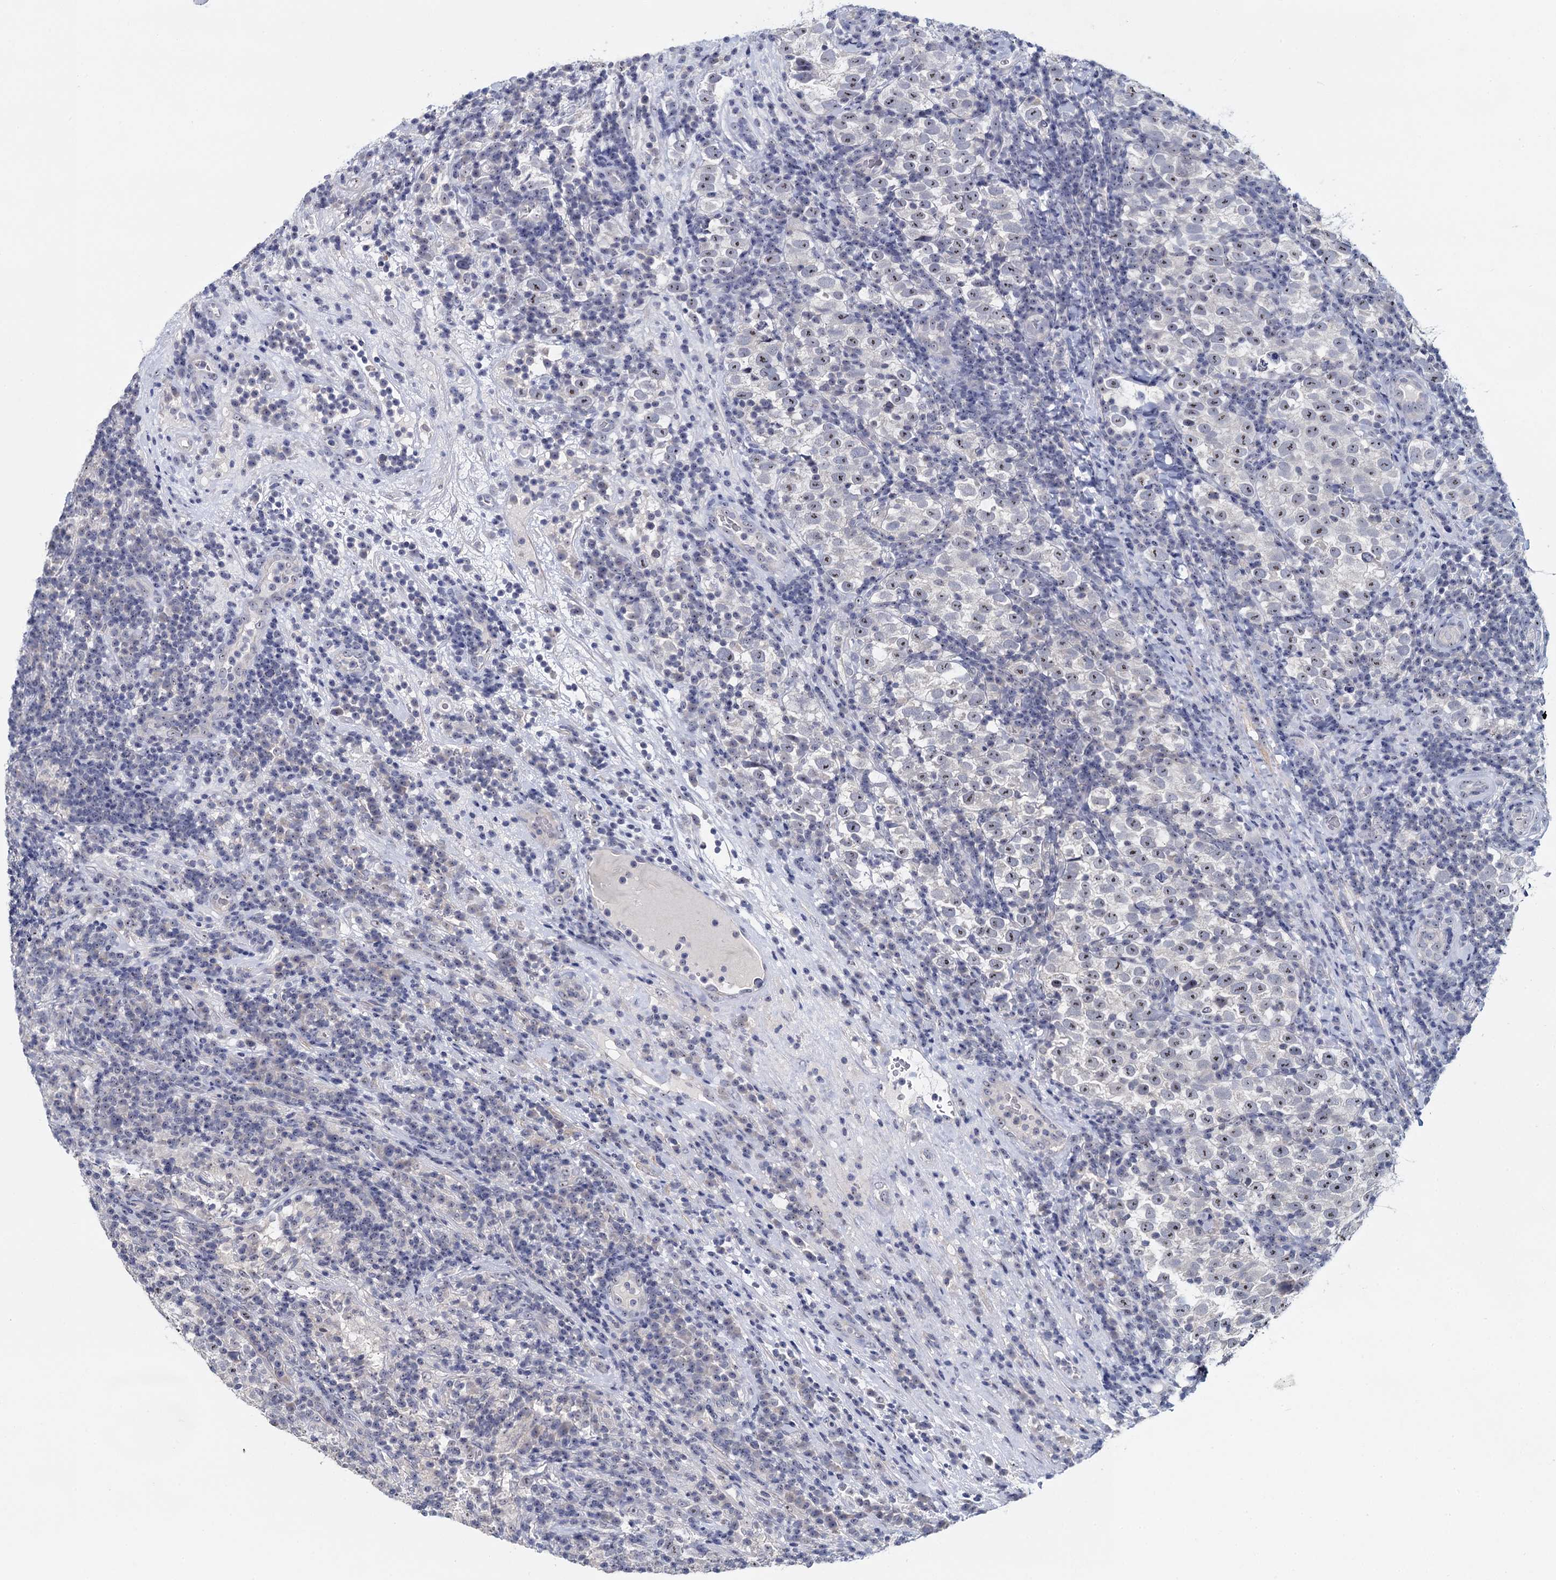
{"staining": {"intensity": "weak", "quantity": "<25%", "location": "nuclear"}, "tissue": "testis cancer", "cell_type": "Tumor cells", "image_type": "cancer", "snomed": [{"axis": "morphology", "description": "Normal tissue, NOS"}, {"axis": "morphology", "description": "Seminoma, NOS"}, {"axis": "topography", "description": "Testis"}], "caption": "The immunohistochemistry histopathology image has no significant staining in tumor cells of testis cancer tissue. Nuclei are stained in blue.", "gene": "SFN", "patient": {"sex": "male", "age": 43}}